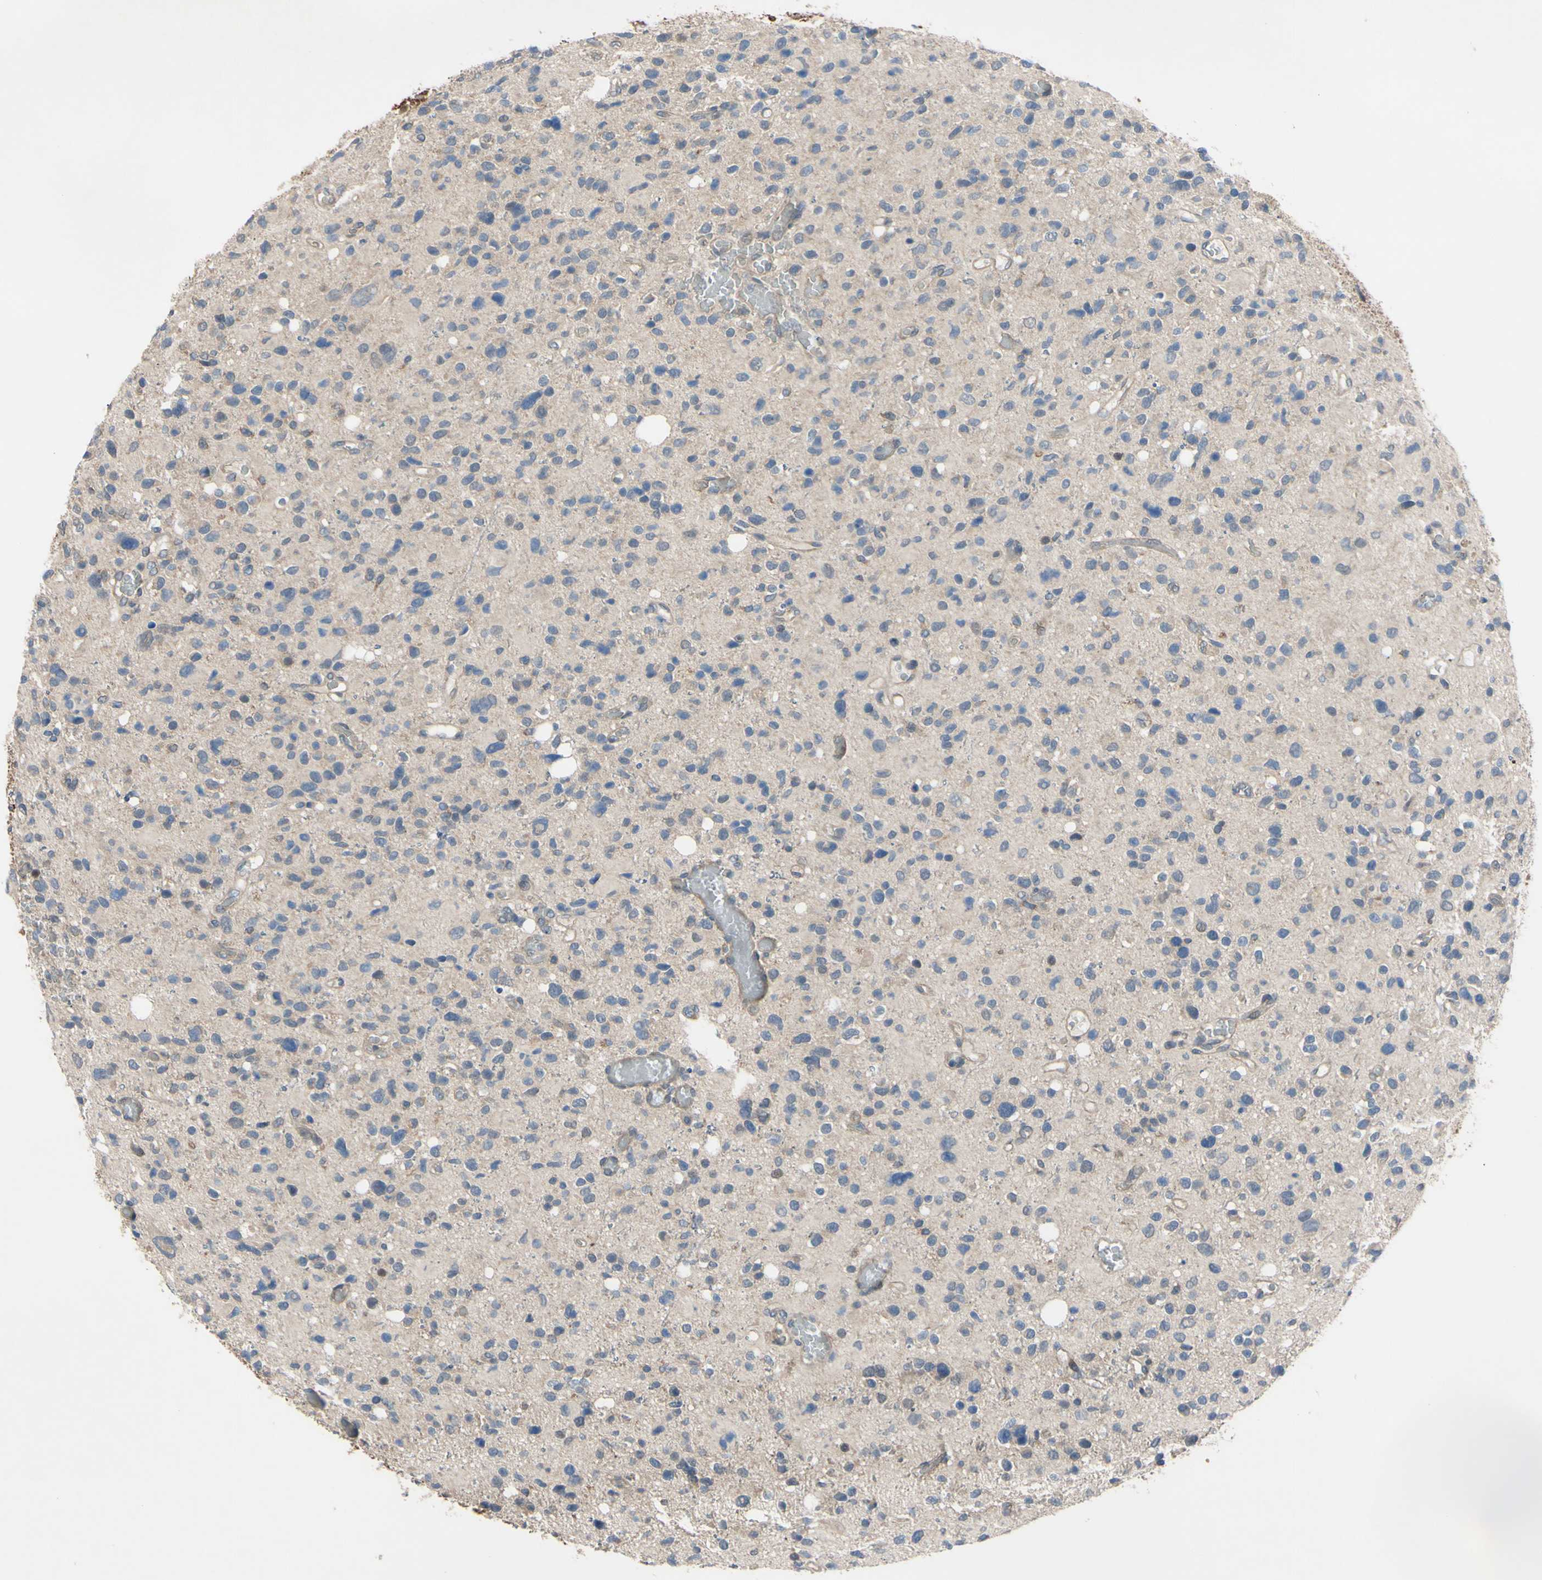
{"staining": {"intensity": "weak", "quantity": "<25%", "location": "cytoplasmic/membranous"}, "tissue": "glioma", "cell_type": "Tumor cells", "image_type": "cancer", "snomed": [{"axis": "morphology", "description": "Glioma, malignant, High grade"}, {"axis": "topography", "description": "Brain"}], "caption": "This is a image of immunohistochemistry (IHC) staining of malignant glioma (high-grade), which shows no expression in tumor cells. Brightfield microscopy of immunohistochemistry (IHC) stained with DAB (3,3'-diaminobenzidine) (brown) and hematoxylin (blue), captured at high magnification.", "gene": "HILPDA", "patient": {"sex": "male", "age": 48}}